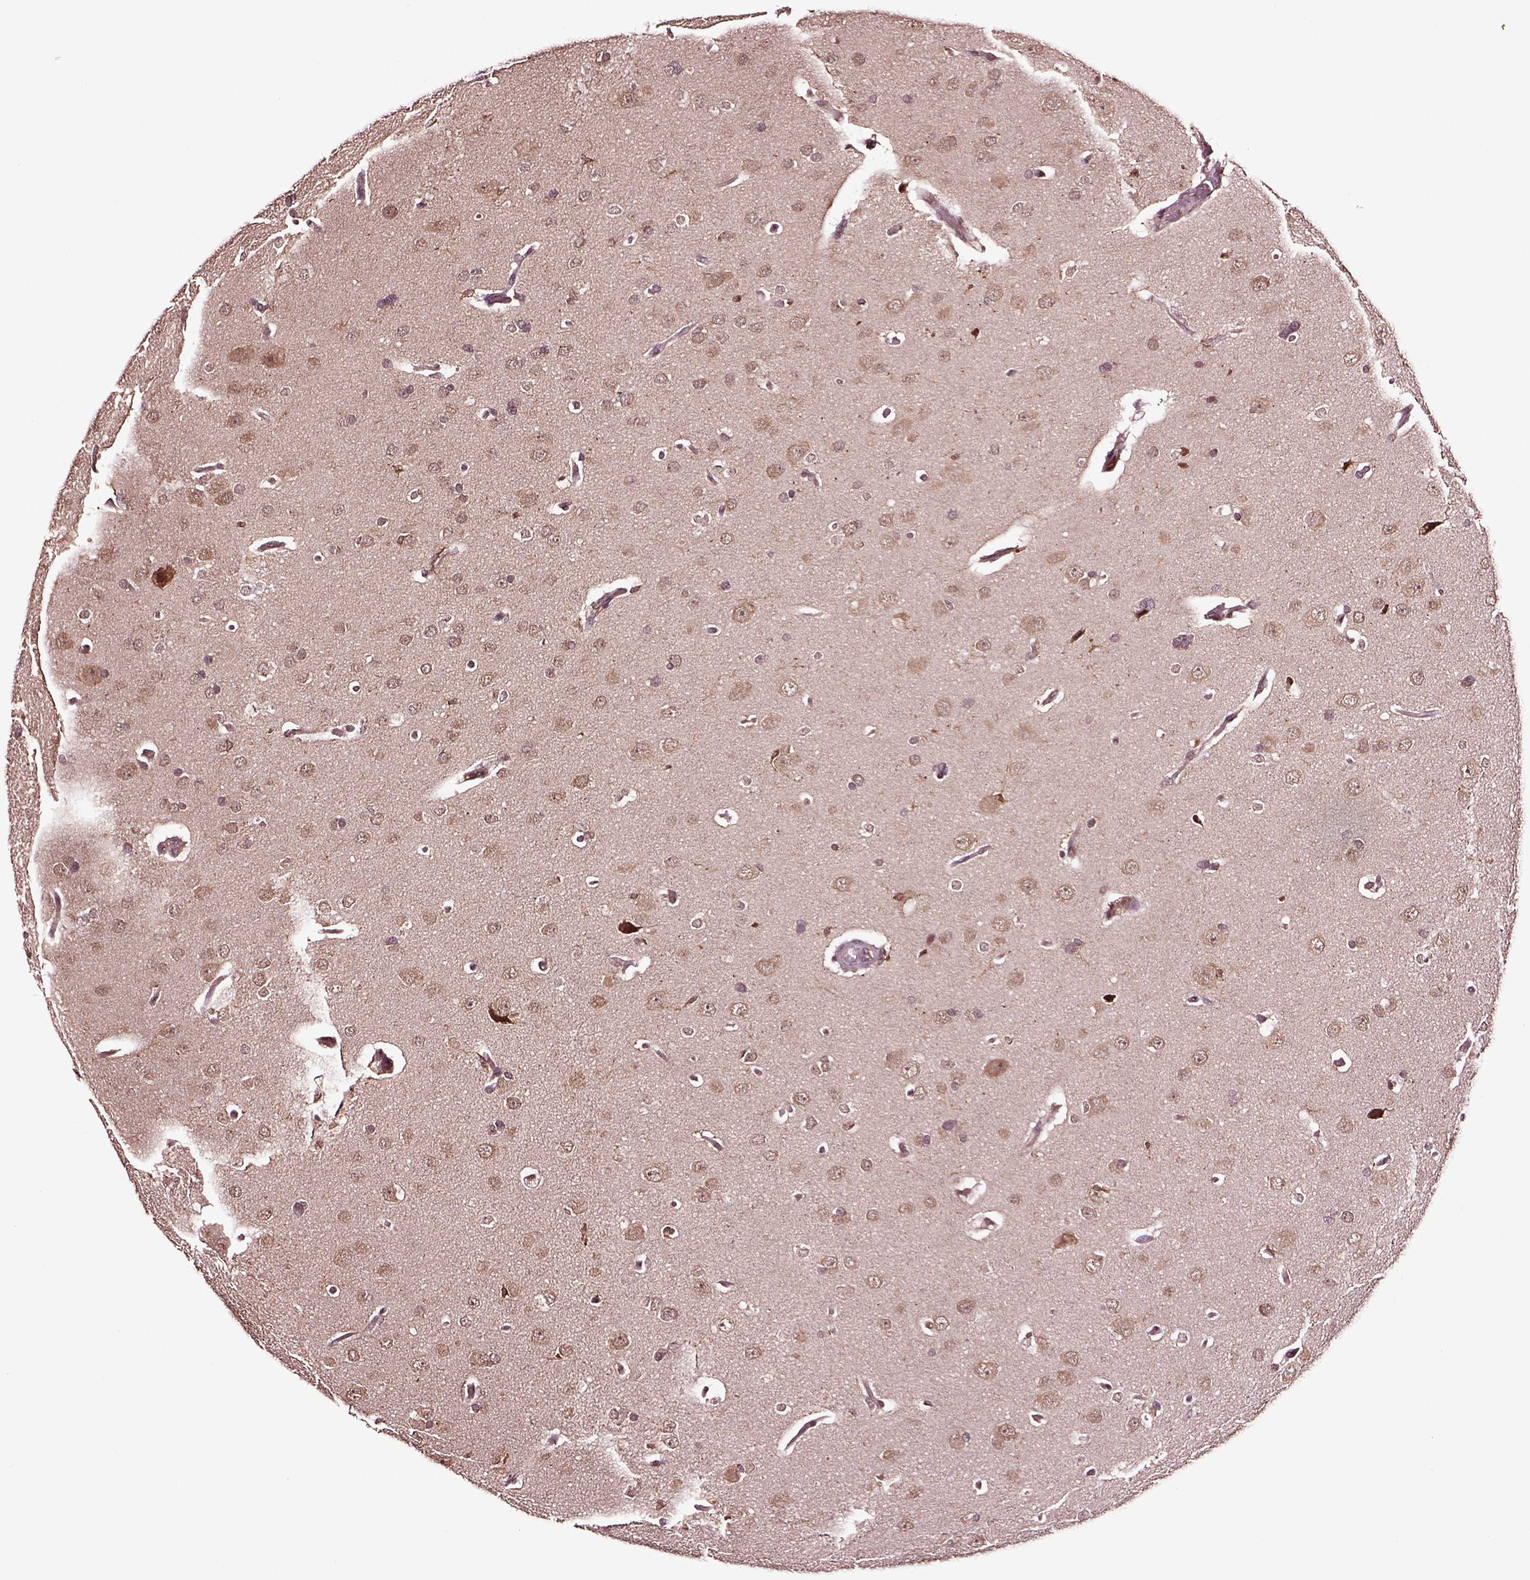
{"staining": {"intensity": "moderate", "quantity": ">75%", "location": "cytoplasmic/membranous"}, "tissue": "glioma", "cell_type": "Tumor cells", "image_type": "cancer", "snomed": [{"axis": "morphology", "description": "Glioma, malignant, Low grade"}, {"axis": "topography", "description": "Brain"}], "caption": "Protein expression analysis of human glioma reveals moderate cytoplasmic/membranous staining in approximately >75% of tumor cells.", "gene": "RASSF5", "patient": {"sex": "female", "age": 54}}